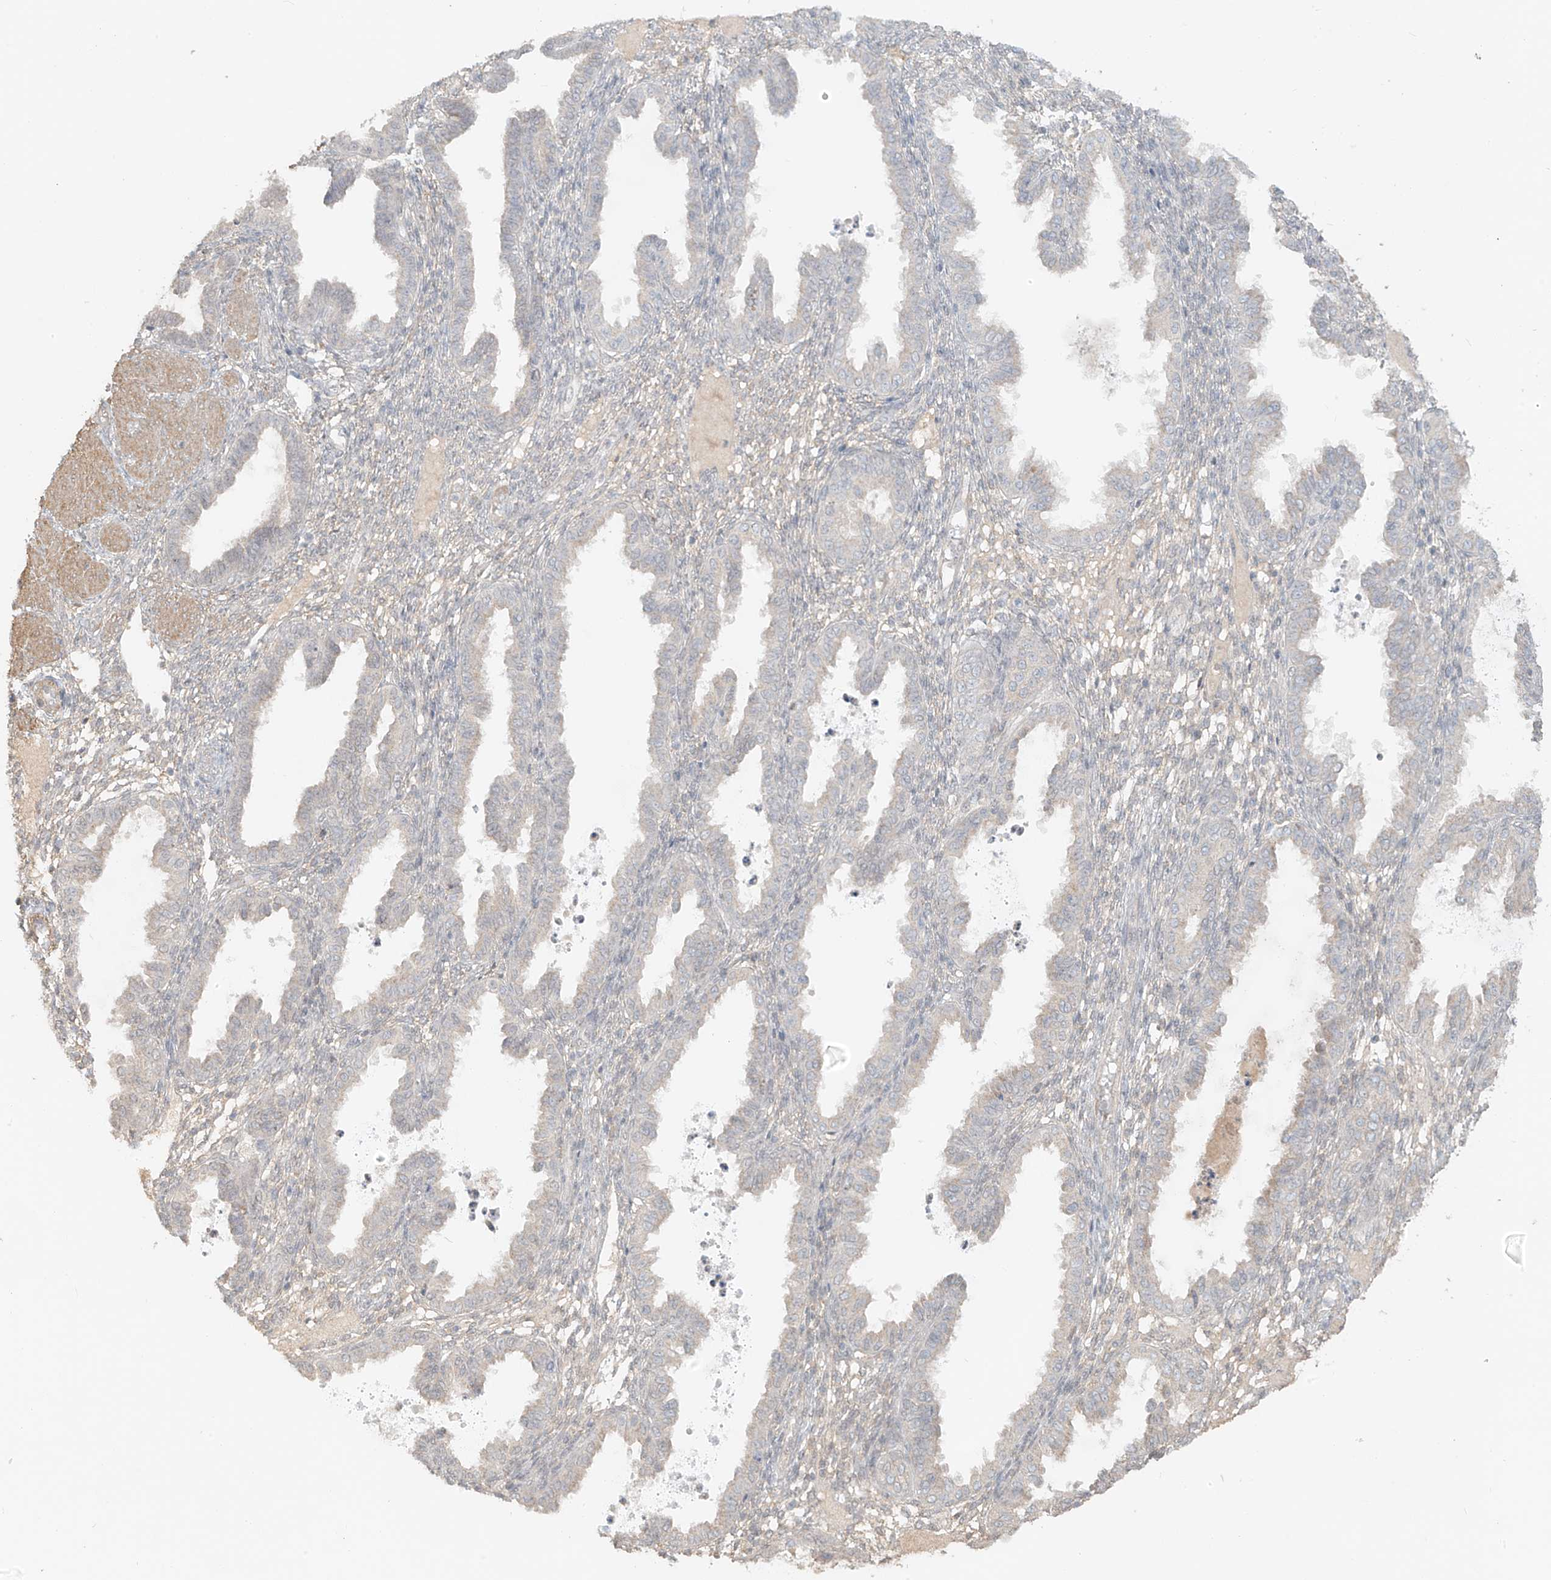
{"staining": {"intensity": "negative", "quantity": "none", "location": "none"}, "tissue": "endometrium", "cell_type": "Cells in endometrial stroma", "image_type": "normal", "snomed": [{"axis": "morphology", "description": "Normal tissue, NOS"}, {"axis": "topography", "description": "Endometrium"}], "caption": "IHC micrograph of unremarkable endometrium: human endometrium stained with DAB (3,3'-diaminobenzidine) exhibits no significant protein staining in cells in endometrial stroma. (Brightfield microscopy of DAB (3,3'-diaminobenzidine) IHC at high magnification).", "gene": "ABCD1", "patient": {"sex": "female", "age": 33}}